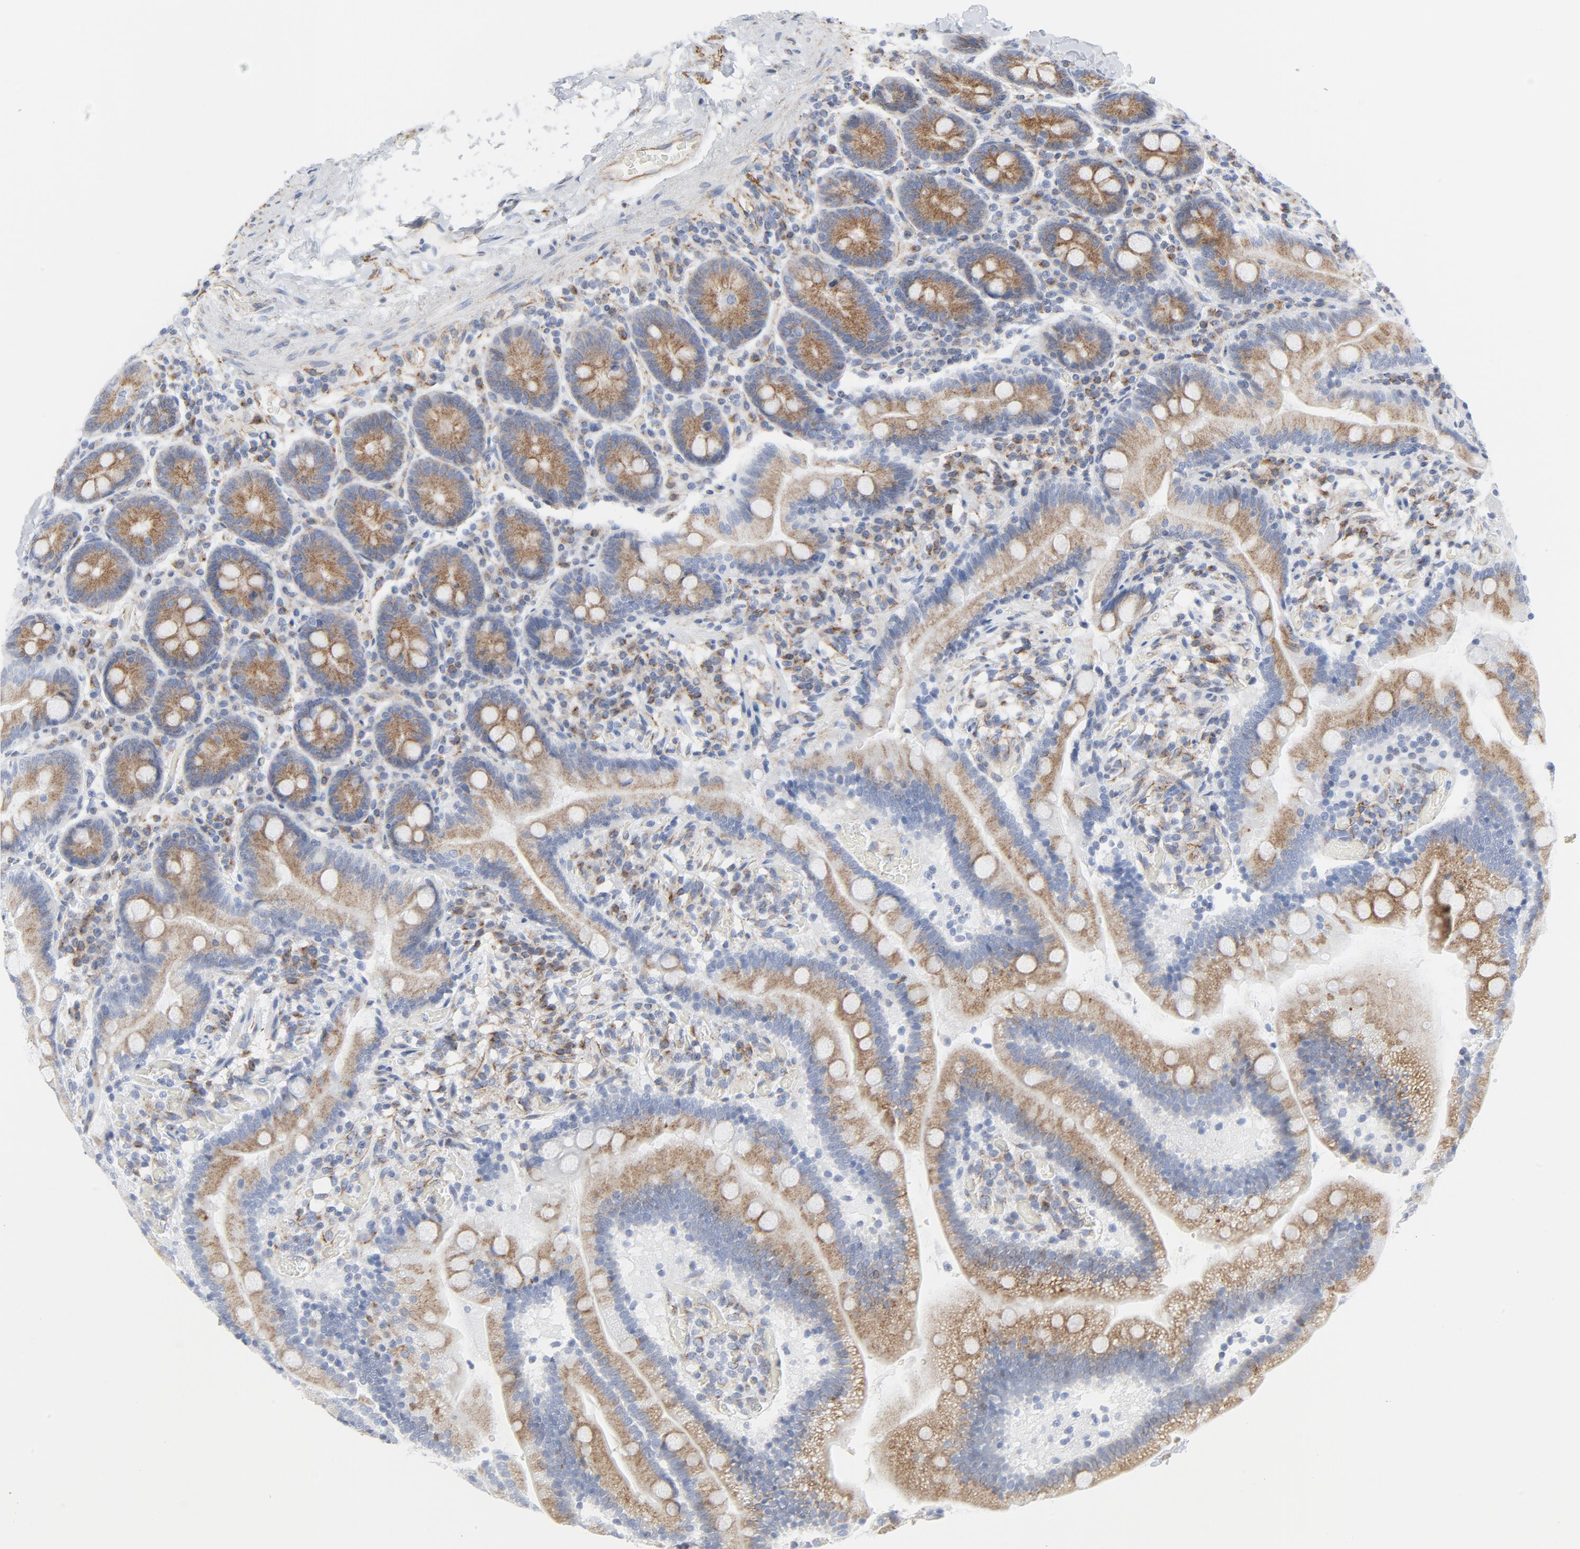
{"staining": {"intensity": "moderate", "quantity": "25%-75%", "location": "cytoplasmic/membranous"}, "tissue": "duodenum", "cell_type": "Glandular cells", "image_type": "normal", "snomed": [{"axis": "morphology", "description": "Normal tissue, NOS"}, {"axis": "topography", "description": "Duodenum"}], "caption": "This image exhibits immunohistochemistry (IHC) staining of unremarkable human duodenum, with medium moderate cytoplasmic/membranous staining in about 25%-75% of glandular cells.", "gene": "TUBB1", "patient": {"sex": "male", "age": 66}}